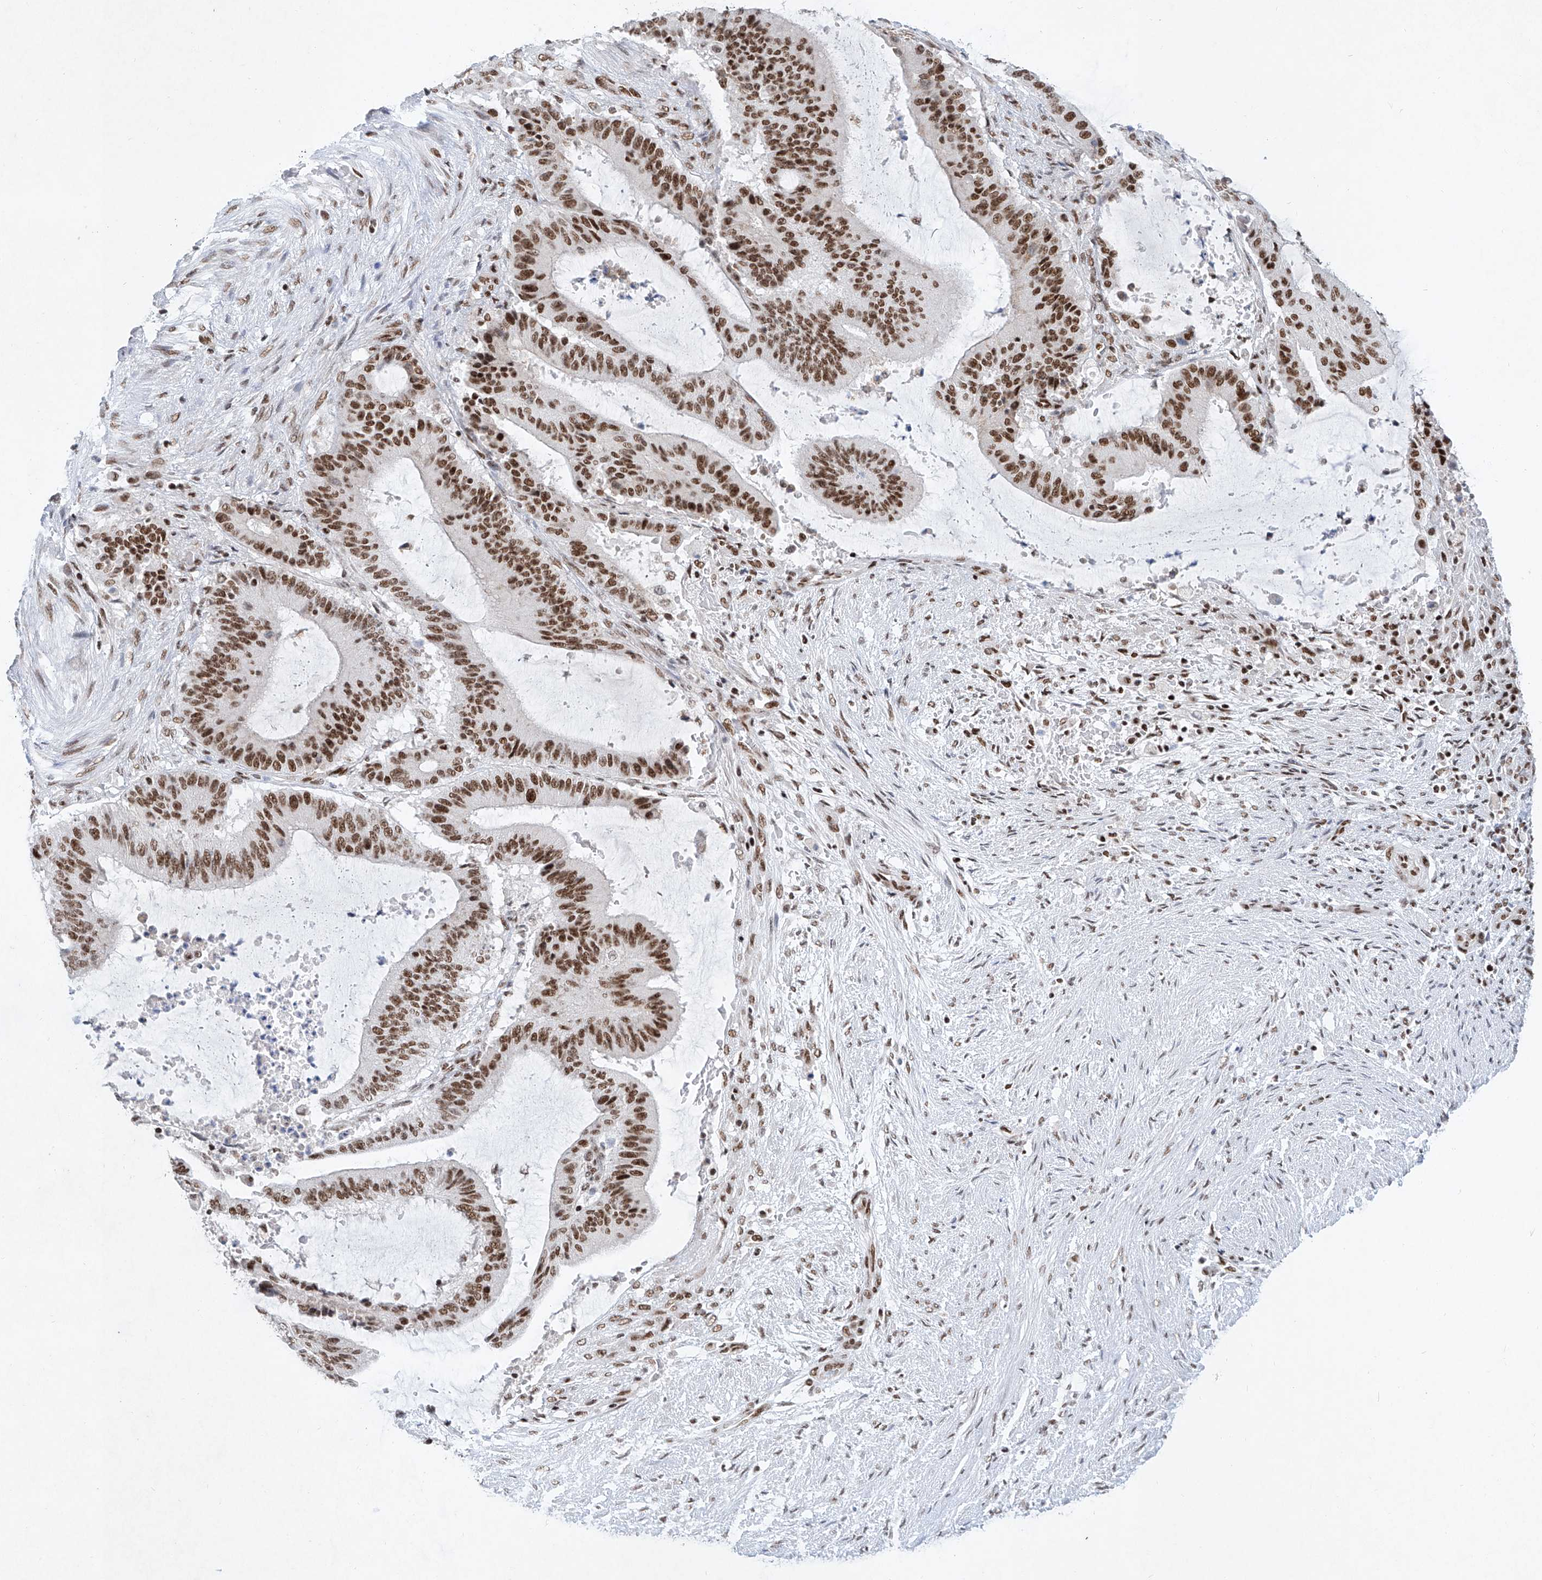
{"staining": {"intensity": "strong", "quantity": ">75%", "location": "nuclear"}, "tissue": "liver cancer", "cell_type": "Tumor cells", "image_type": "cancer", "snomed": [{"axis": "morphology", "description": "Normal tissue, NOS"}, {"axis": "morphology", "description": "Cholangiocarcinoma"}, {"axis": "topography", "description": "Liver"}, {"axis": "topography", "description": "Peripheral nerve tissue"}], "caption": "An image of cholangiocarcinoma (liver) stained for a protein exhibits strong nuclear brown staining in tumor cells.", "gene": "TAF4", "patient": {"sex": "female", "age": 73}}